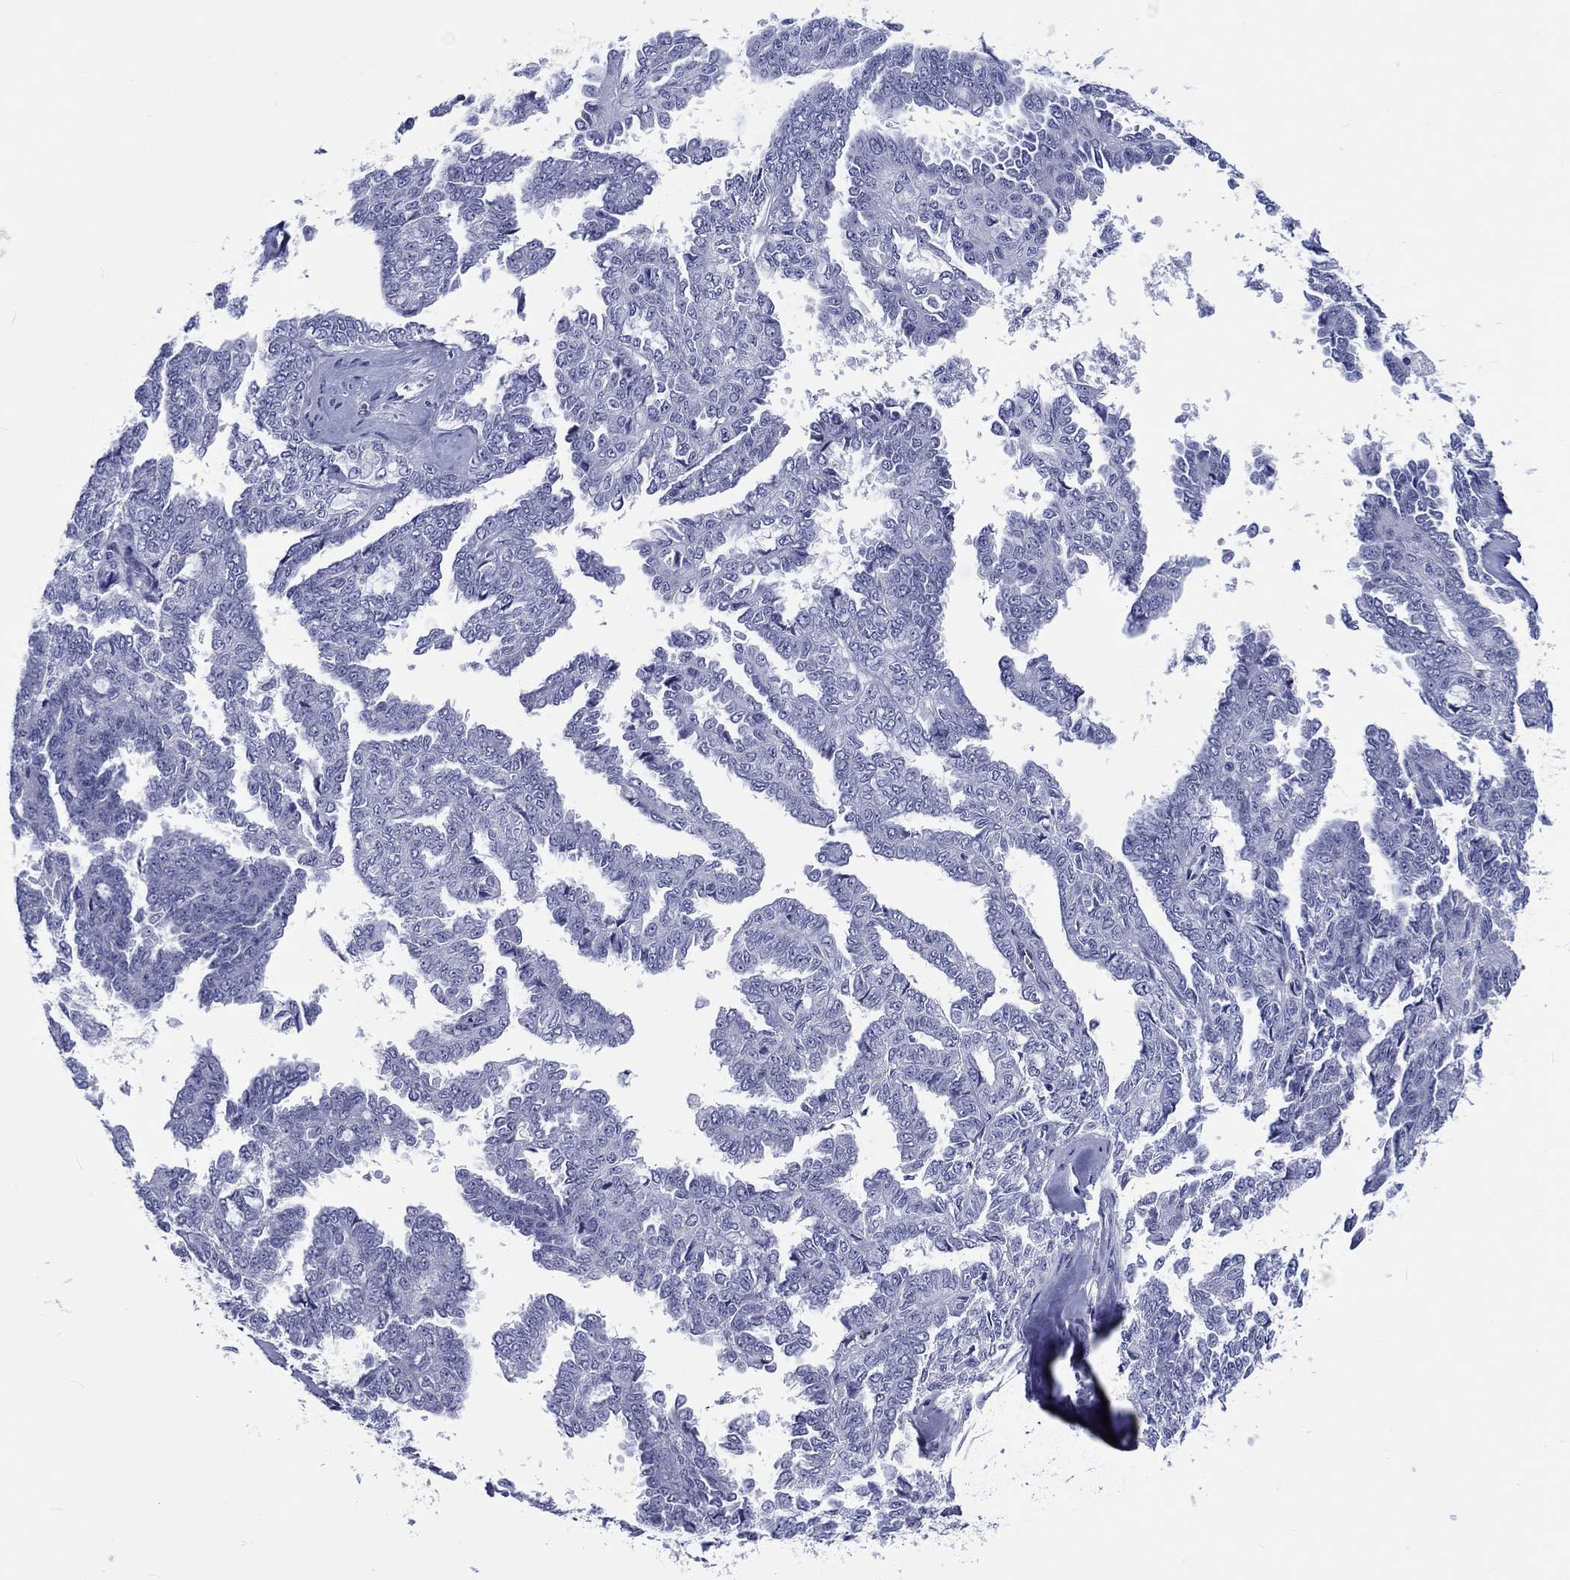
{"staining": {"intensity": "negative", "quantity": "none", "location": "none"}, "tissue": "ovarian cancer", "cell_type": "Tumor cells", "image_type": "cancer", "snomed": [{"axis": "morphology", "description": "Cystadenocarcinoma, serous, NOS"}, {"axis": "topography", "description": "Ovary"}], "caption": "This histopathology image is of ovarian cancer (serous cystadenocarcinoma) stained with immunohistochemistry to label a protein in brown with the nuclei are counter-stained blue. There is no staining in tumor cells. (DAB (3,3'-diaminobenzidine) IHC, high magnification).", "gene": "H1-1", "patient": {"sex": "female", "age": 71}}